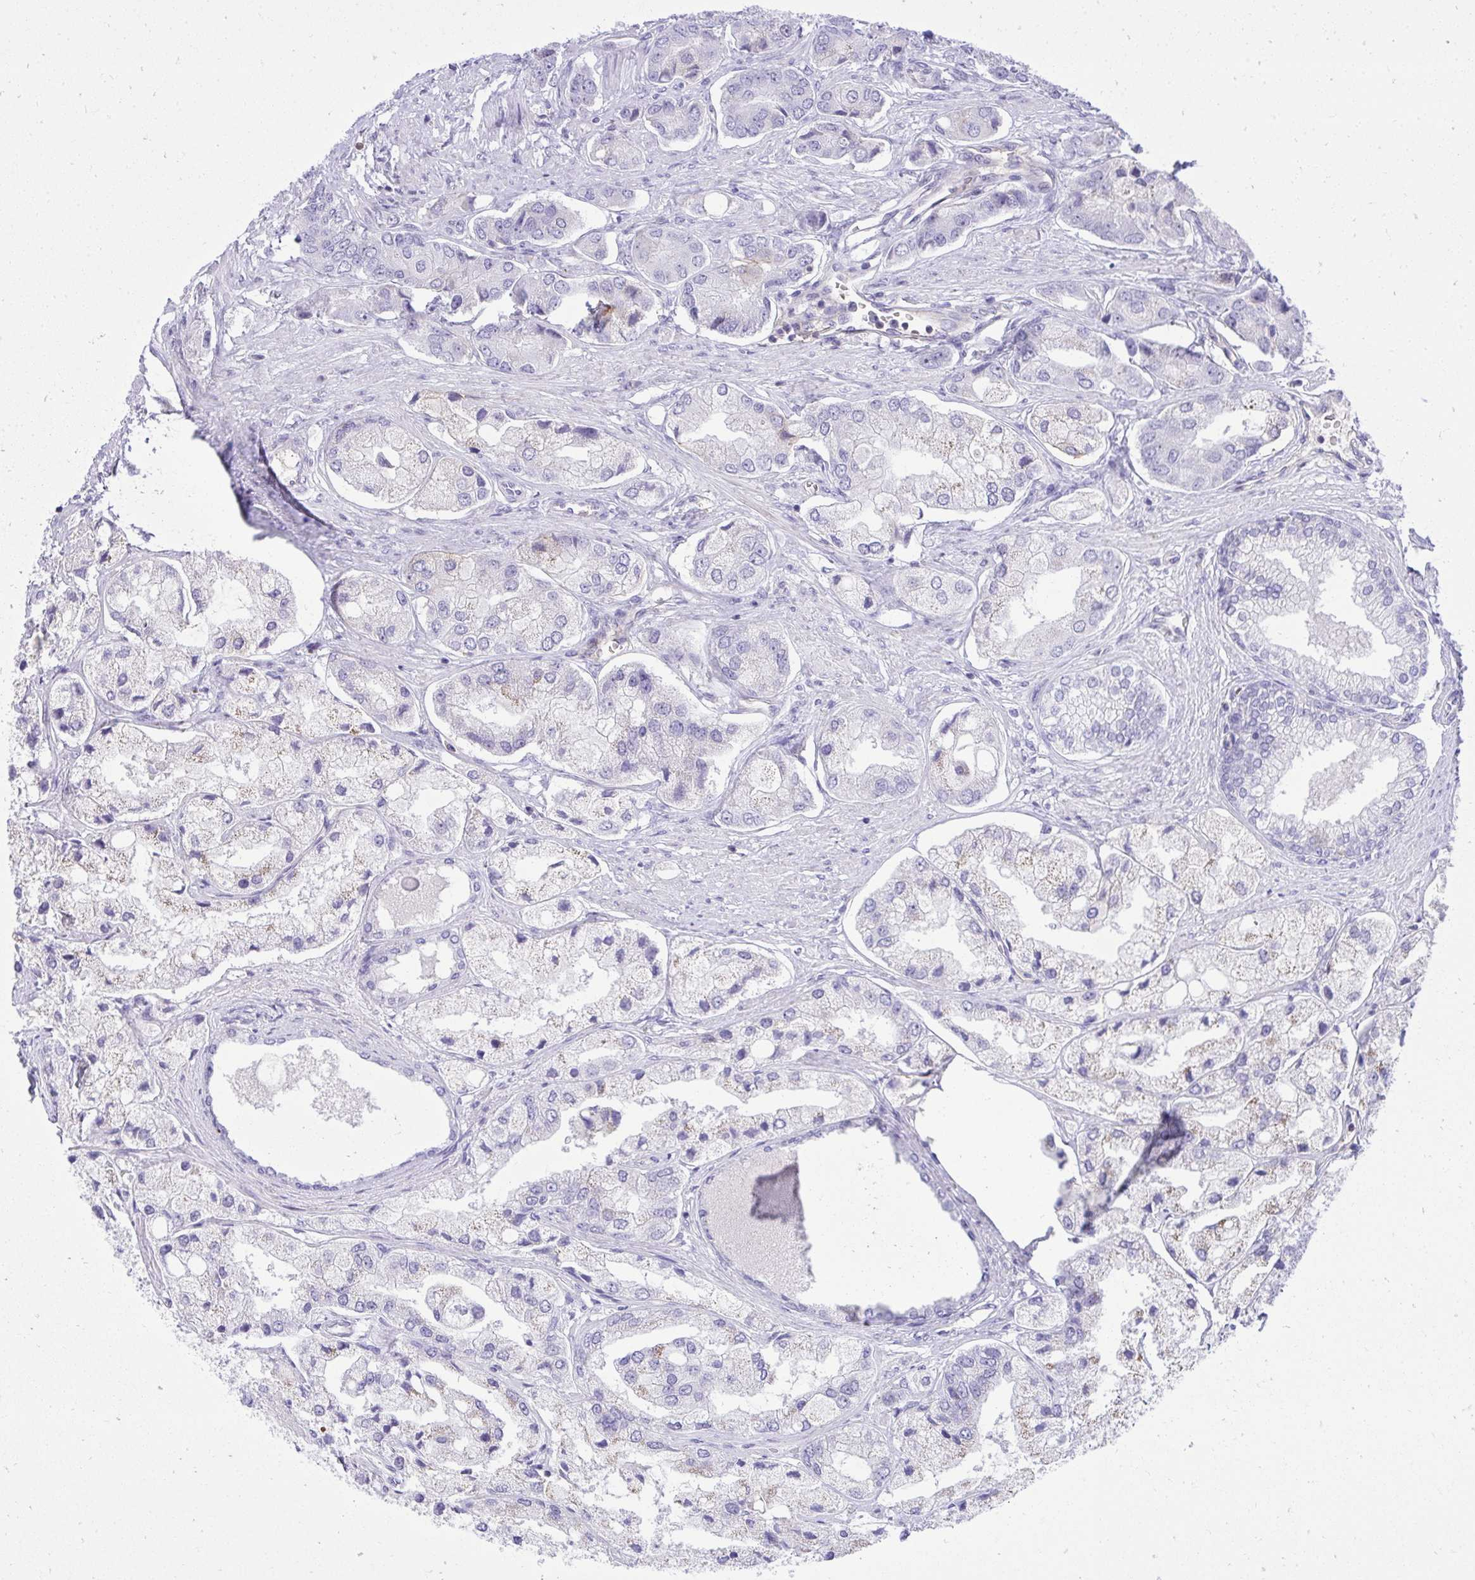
{"staining": {"intensity": "negative", "quantity": "none", "location": "none"}, "tissue": "prostate cancer", "cell_type": "Tumor cells", "image_type": "cancer", "snomed": [{"axis": "morphology", "description": "Adenocarcinoma, Low grade"}, {"axis": "topography", "description": "Prostate"}], "caption": "Protein analysis of prostate cancer (adenocarcinoma (low-grade)) reveals no significant expression in tumor cells.", "gene": "PITPNM3", "patient": {"sex": "male", "age": 69}}